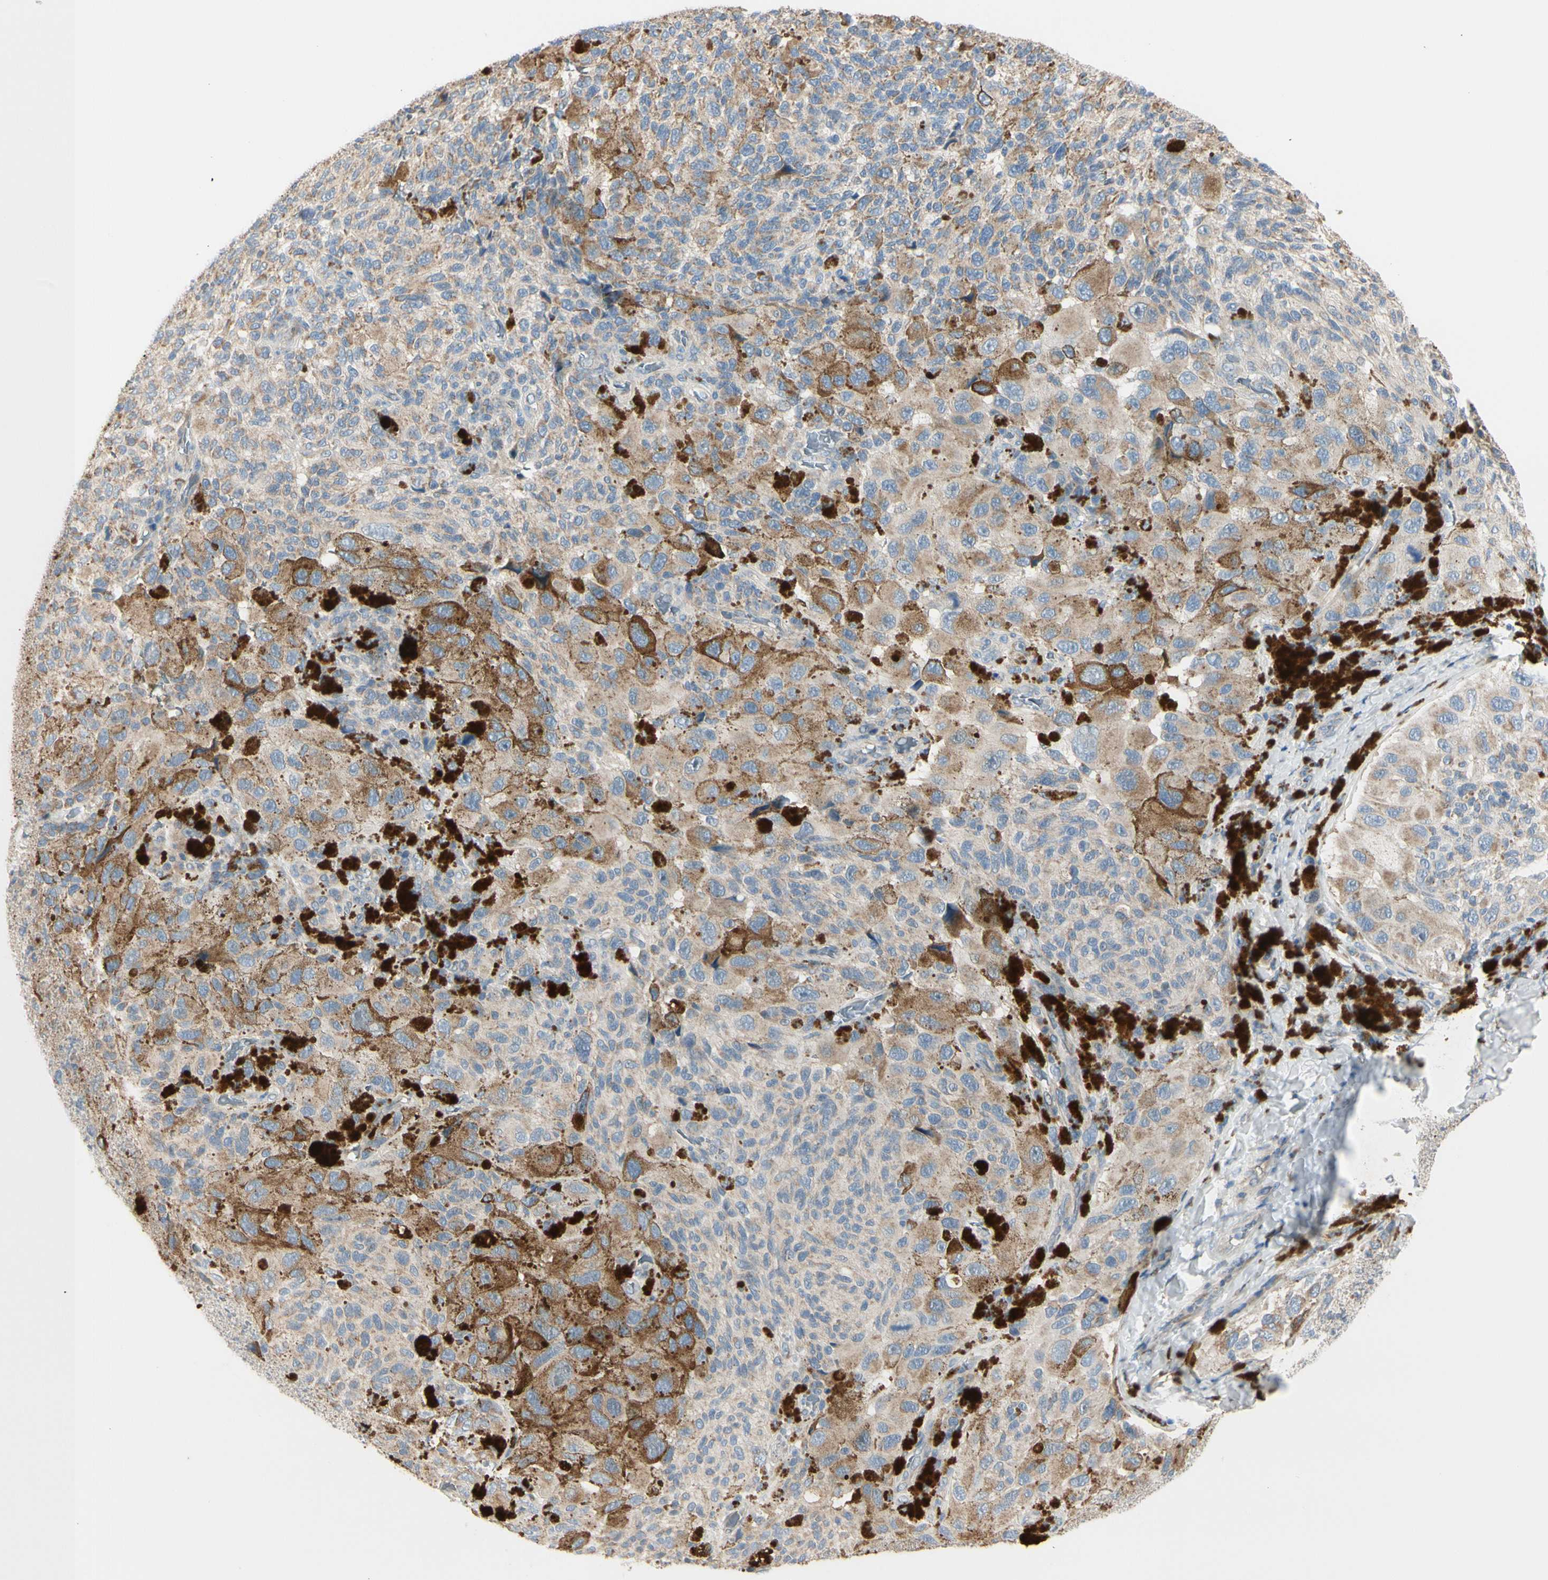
{"staining": {"intensity": "moderate", "quantity": "25%-75%", "location": "cytoplasmic/membranous"}, "tissue": "melanoma", "cell_type": "Tumor cells", "image_type": "cancer", "snomed": [{"axis": "morphology", "description": "Malignant melanoma, NOS"}, {"axis": "topography", "description": "Skin"}], "caption": "Protein expression analysis of malignant melanoma displays moderate cytoplasmic/membranous positivity in approximately 25%-75% of tumor cells. (IHC, brightfield microscopy, high magnification).", "gene": "EPHA3", "patient": {"sex": "female", "age": 73}}